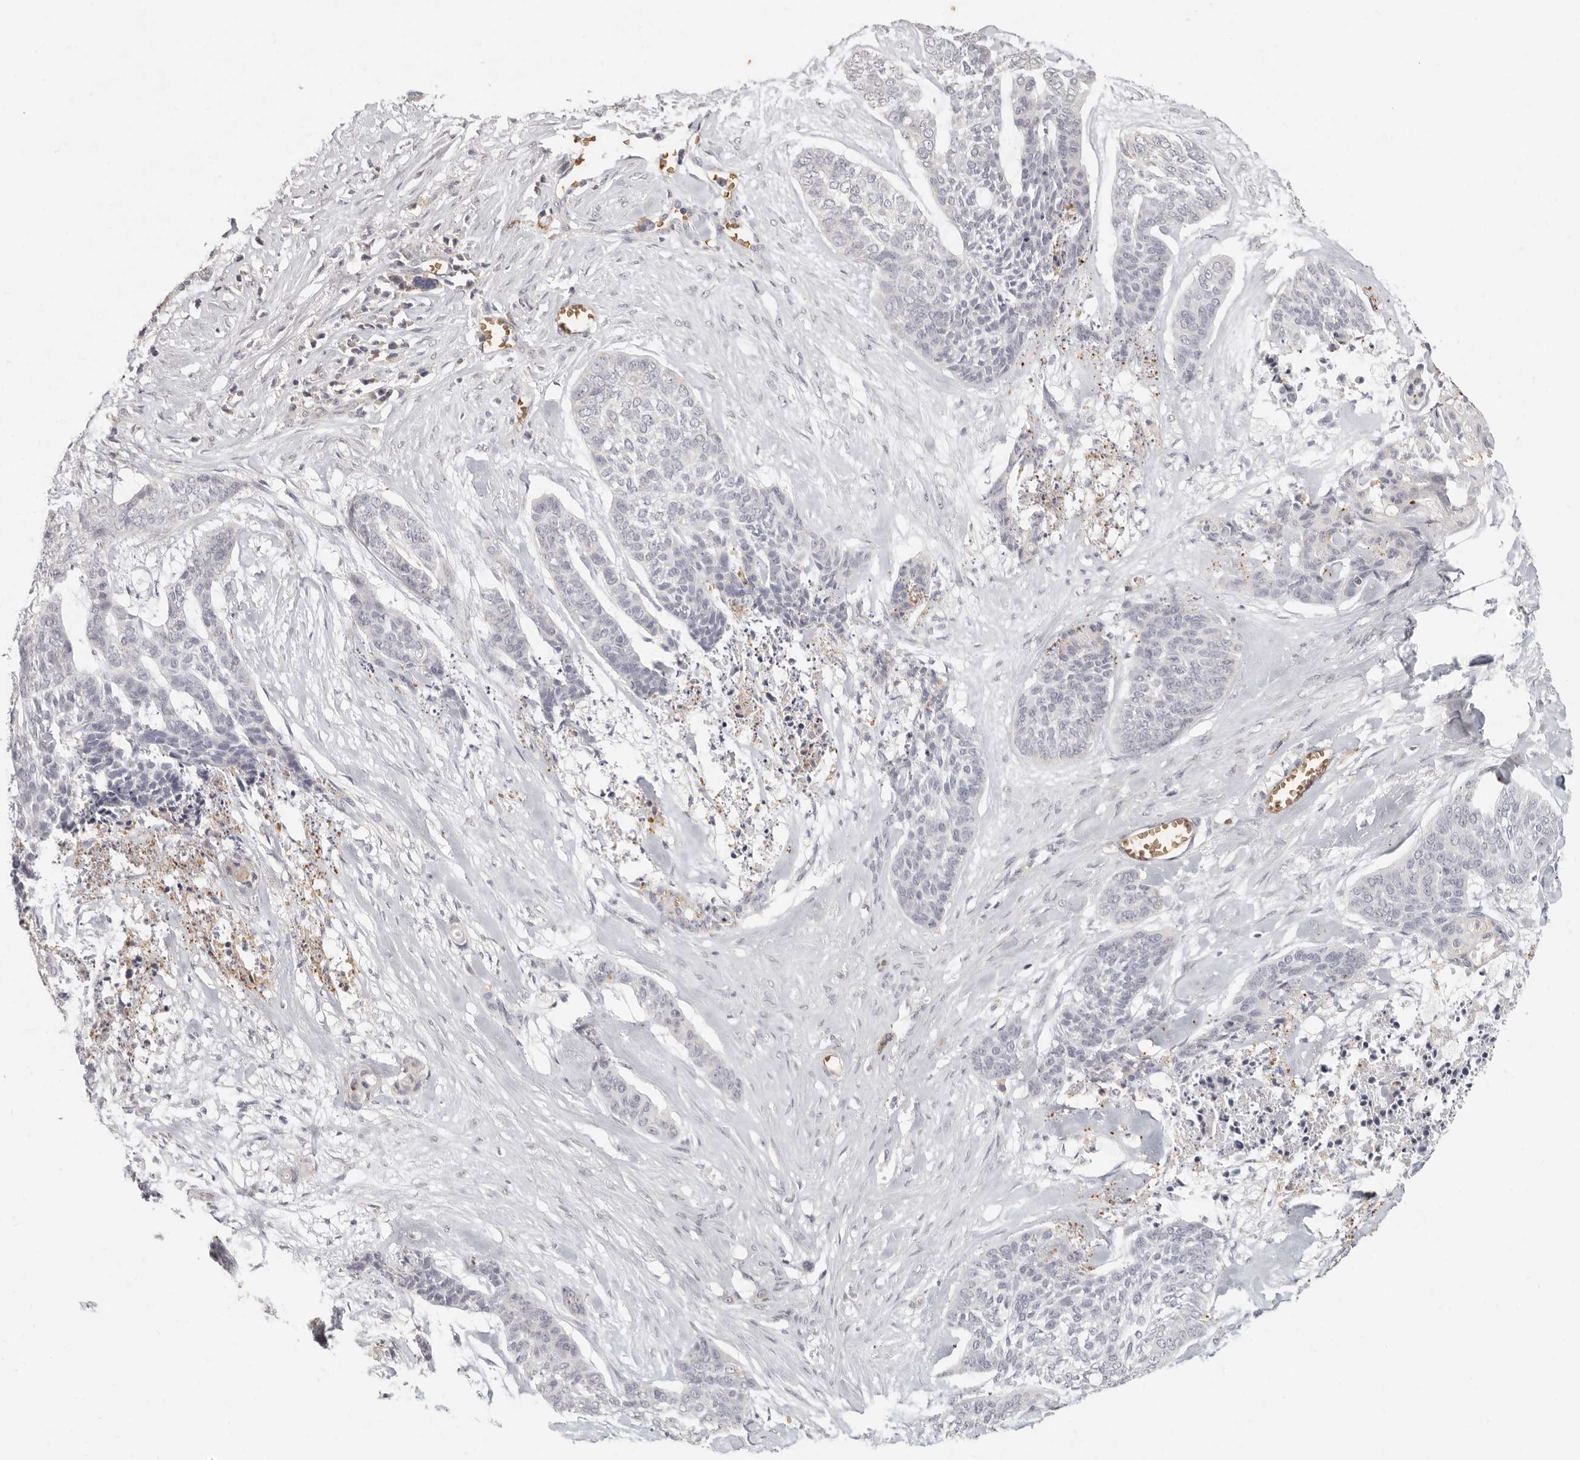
{"staining": {"intensity": "negative", "quantity": "none", "location": "none"}, "tissue": "skin cancer", "cell_type": "Tumor cells", "image_type": "cancer", "snomed": [{"axis": "morphology", "description": "Basal cell carcinoma"}, {"axis": "topography", "description": "Skin"}], "caption": "Human skin cancer stained for a protein using immunohistochemistry exhibits no expression in tumor cells.", "gene": "NIBAN1", "patient": {"sex": "female", "age": 64}}